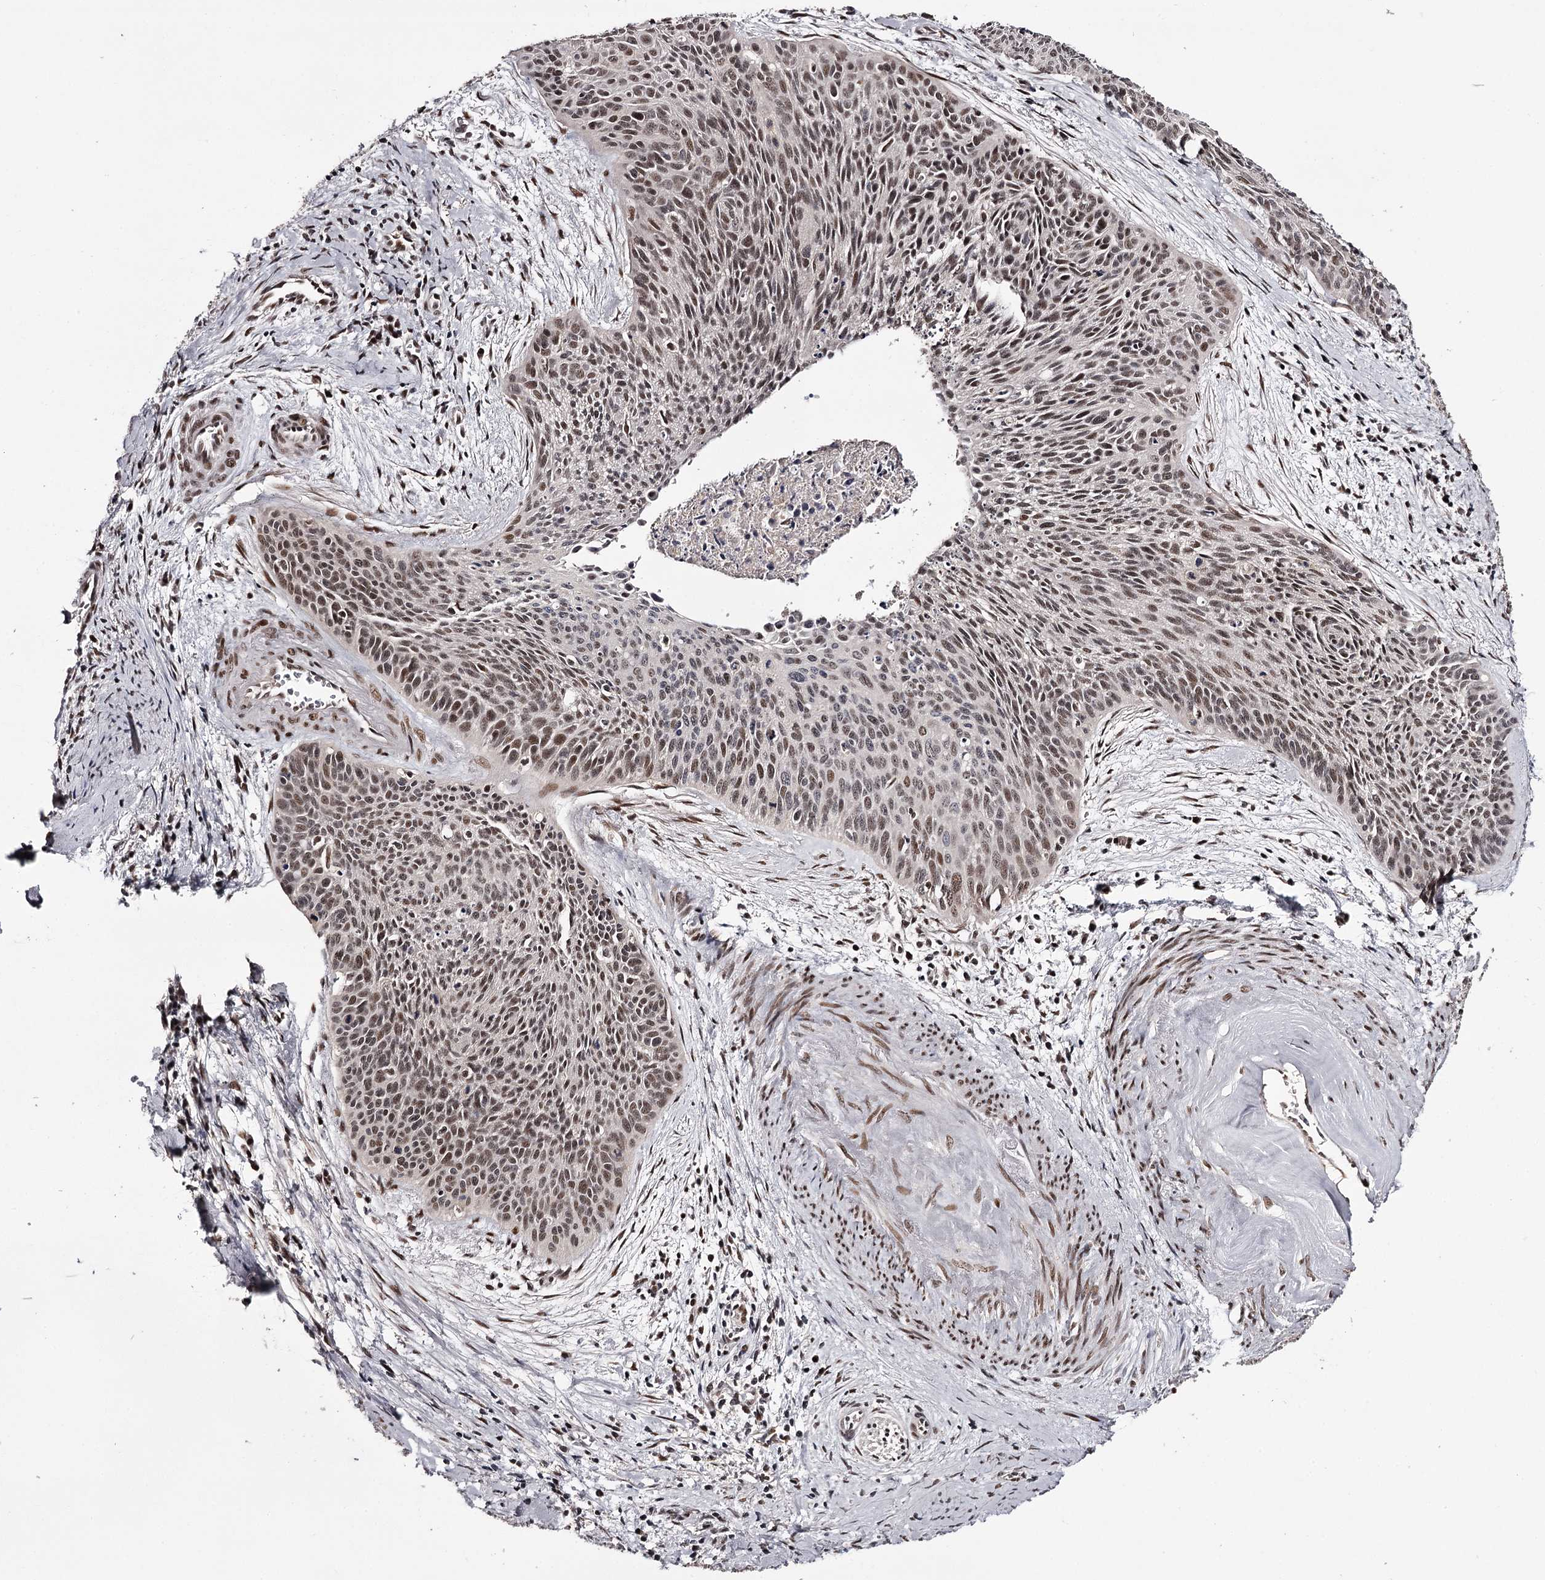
{"staining": {"intensity": "moderate", "quantity": ">75%", "location": "nuclear"}, "tissue": "cervical cancer", "cell_type": "Tumor cells", "image_type": "cancer", "snomed": [{"axis": "morphology", "description": "Squamous cell carcinoma, NOS"}, {"axis": "topography", "description": "Cervix"}], "caption": "IHC histopathology image of cervical cancer stained for a protein (brown), which displays medium levels of moderate nuclear staining in approximately >75% of tumor cells.", "gene": "TTC33", "patient": {"sex": "female", "age": 55}}